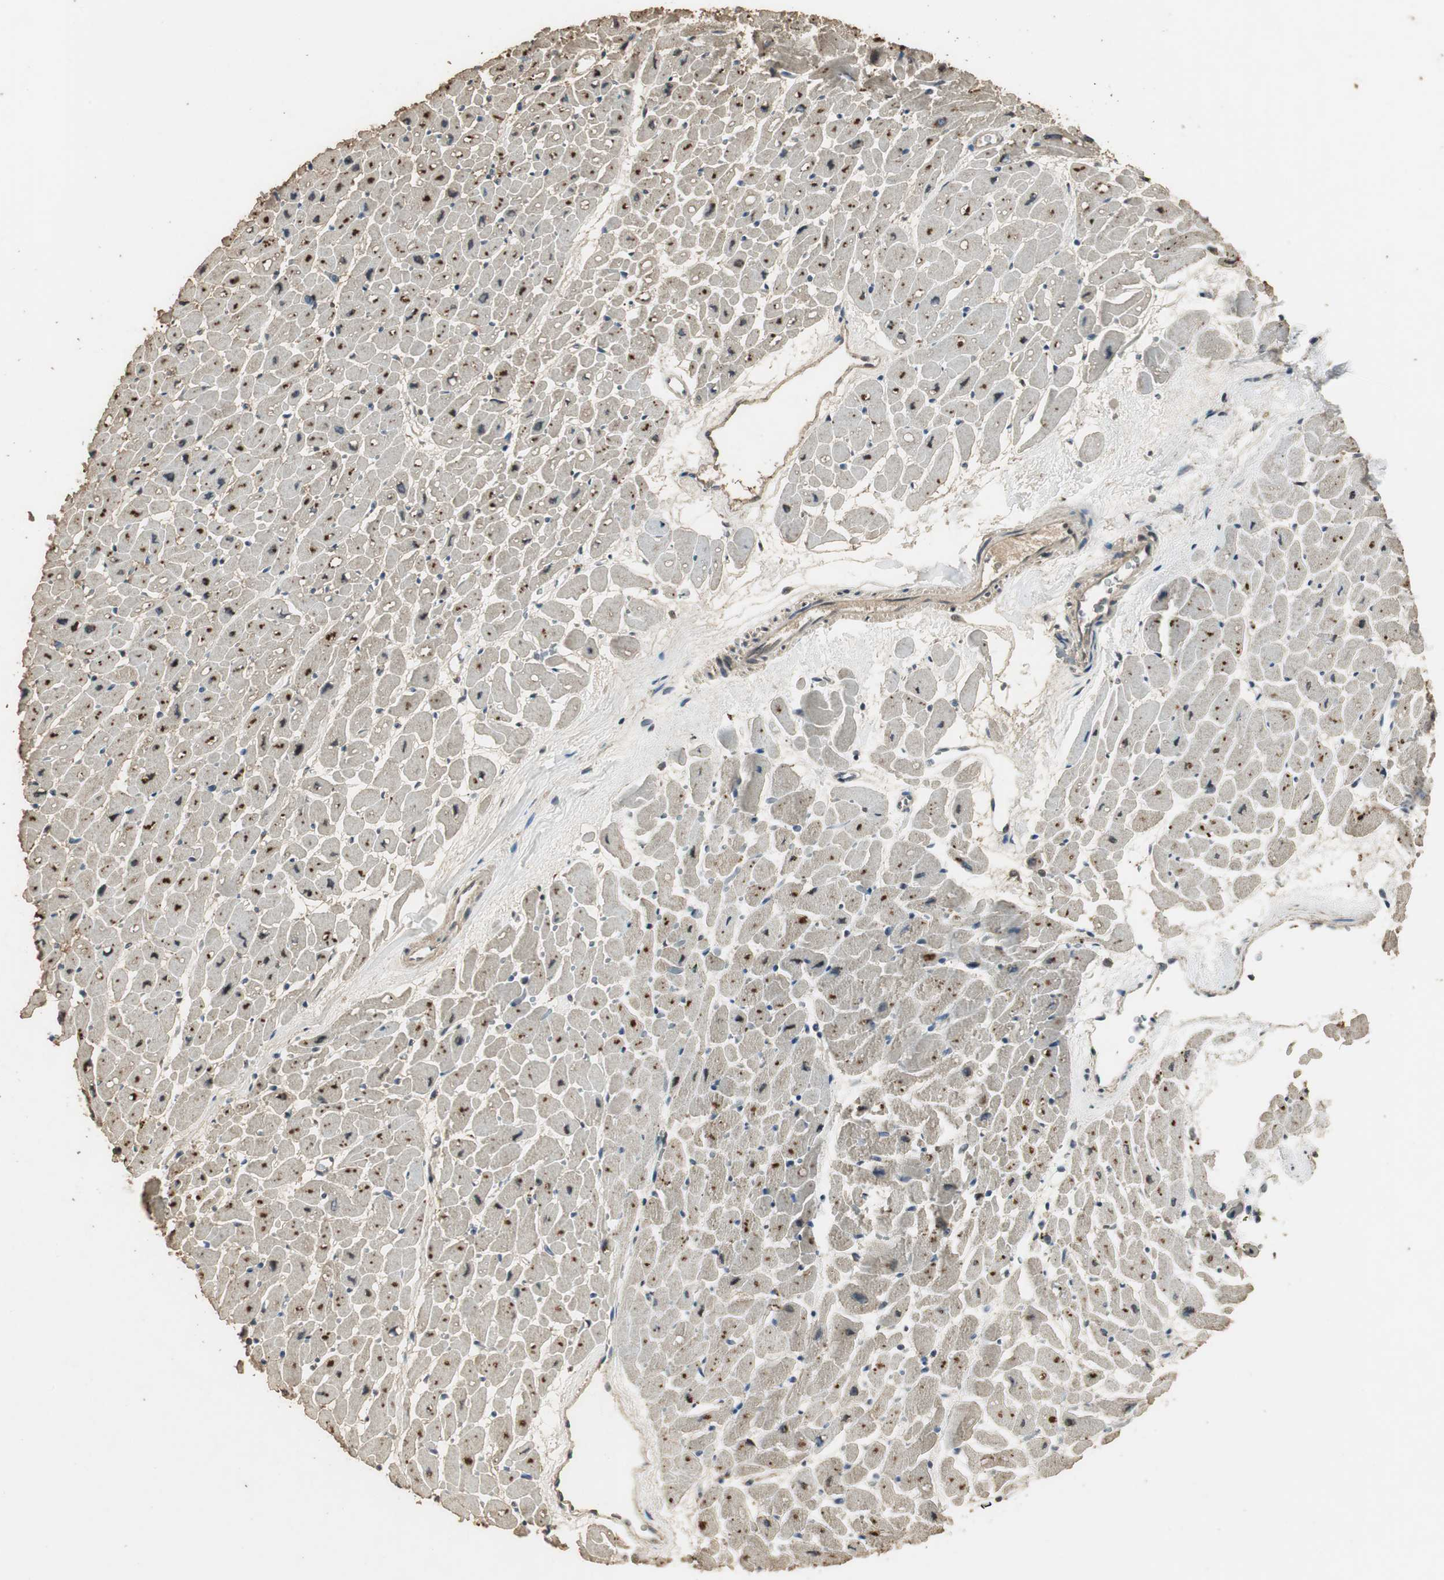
{"staining": {"intensity": "strong", "quantity": "25%-75%", "location": "cytoplasmic/membranous,nuclear"}, "tissue": "heart muscle", "cell_type": "Cardiomyocytes", "image_type": "normal", "snomed": [{"axis": "morphology", "description": "Normal tissue, NOS"}, {"axis": "topography", "description": "Heart"}], "caption": "Heart muscle stained for a protein reveals strong cytoplasmic/membranous,nuclear positivity in cardiomyocytes. The protein of interest is stained brown, and the nuclei are stained in blue (DAB IHC with brightfield microscopy, high magnification).", "gene": "TMPRSS4", "patient": {"sex": "male", "age": 45}}